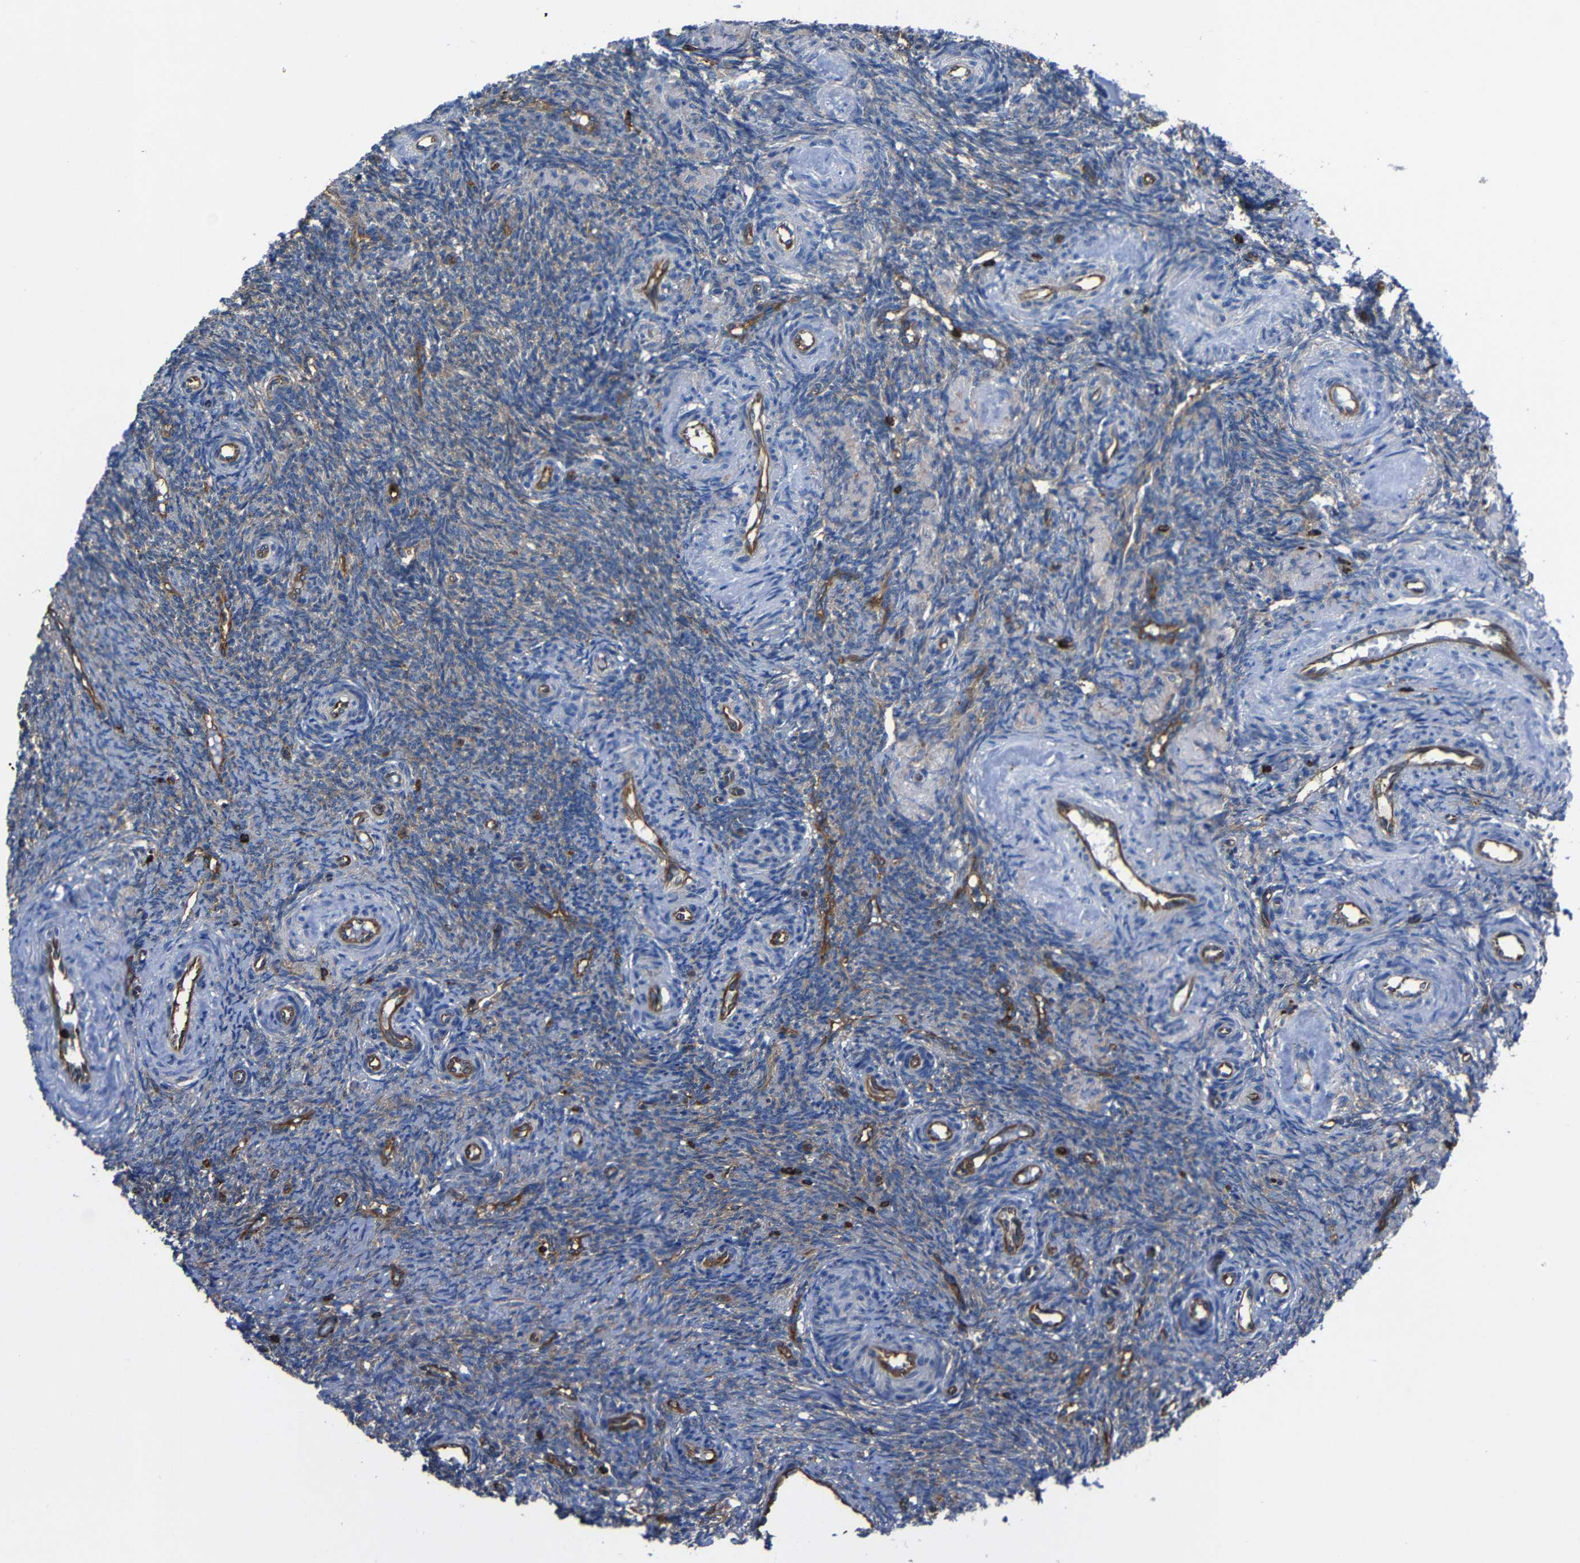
{"staining": {"intensity": "moderate", "quantity": ">75%", "location": "cytoplasmic/membranous"}, "tissue": "ovary", "cell_type": "Follicle cells", "image_type": "normal", "snomed": [{"axis": "morphology", "description": "Normal tissue, NOS"}, {"axis": "topography", "description": "Ovary"}], "caption": "Protein staining of benign ovary exhibits moderate cytoplasmic/membranous expression in about >75% of follicle cells. The protein of interest is stained brown, and the nuclei are stained in blue (DAB (3,3'-diaminobenzidine) IHC with brightfield microscopy, high magnification).", "gene": "ARHGEF1", "patient": {"sex": "female", "age": 41}}